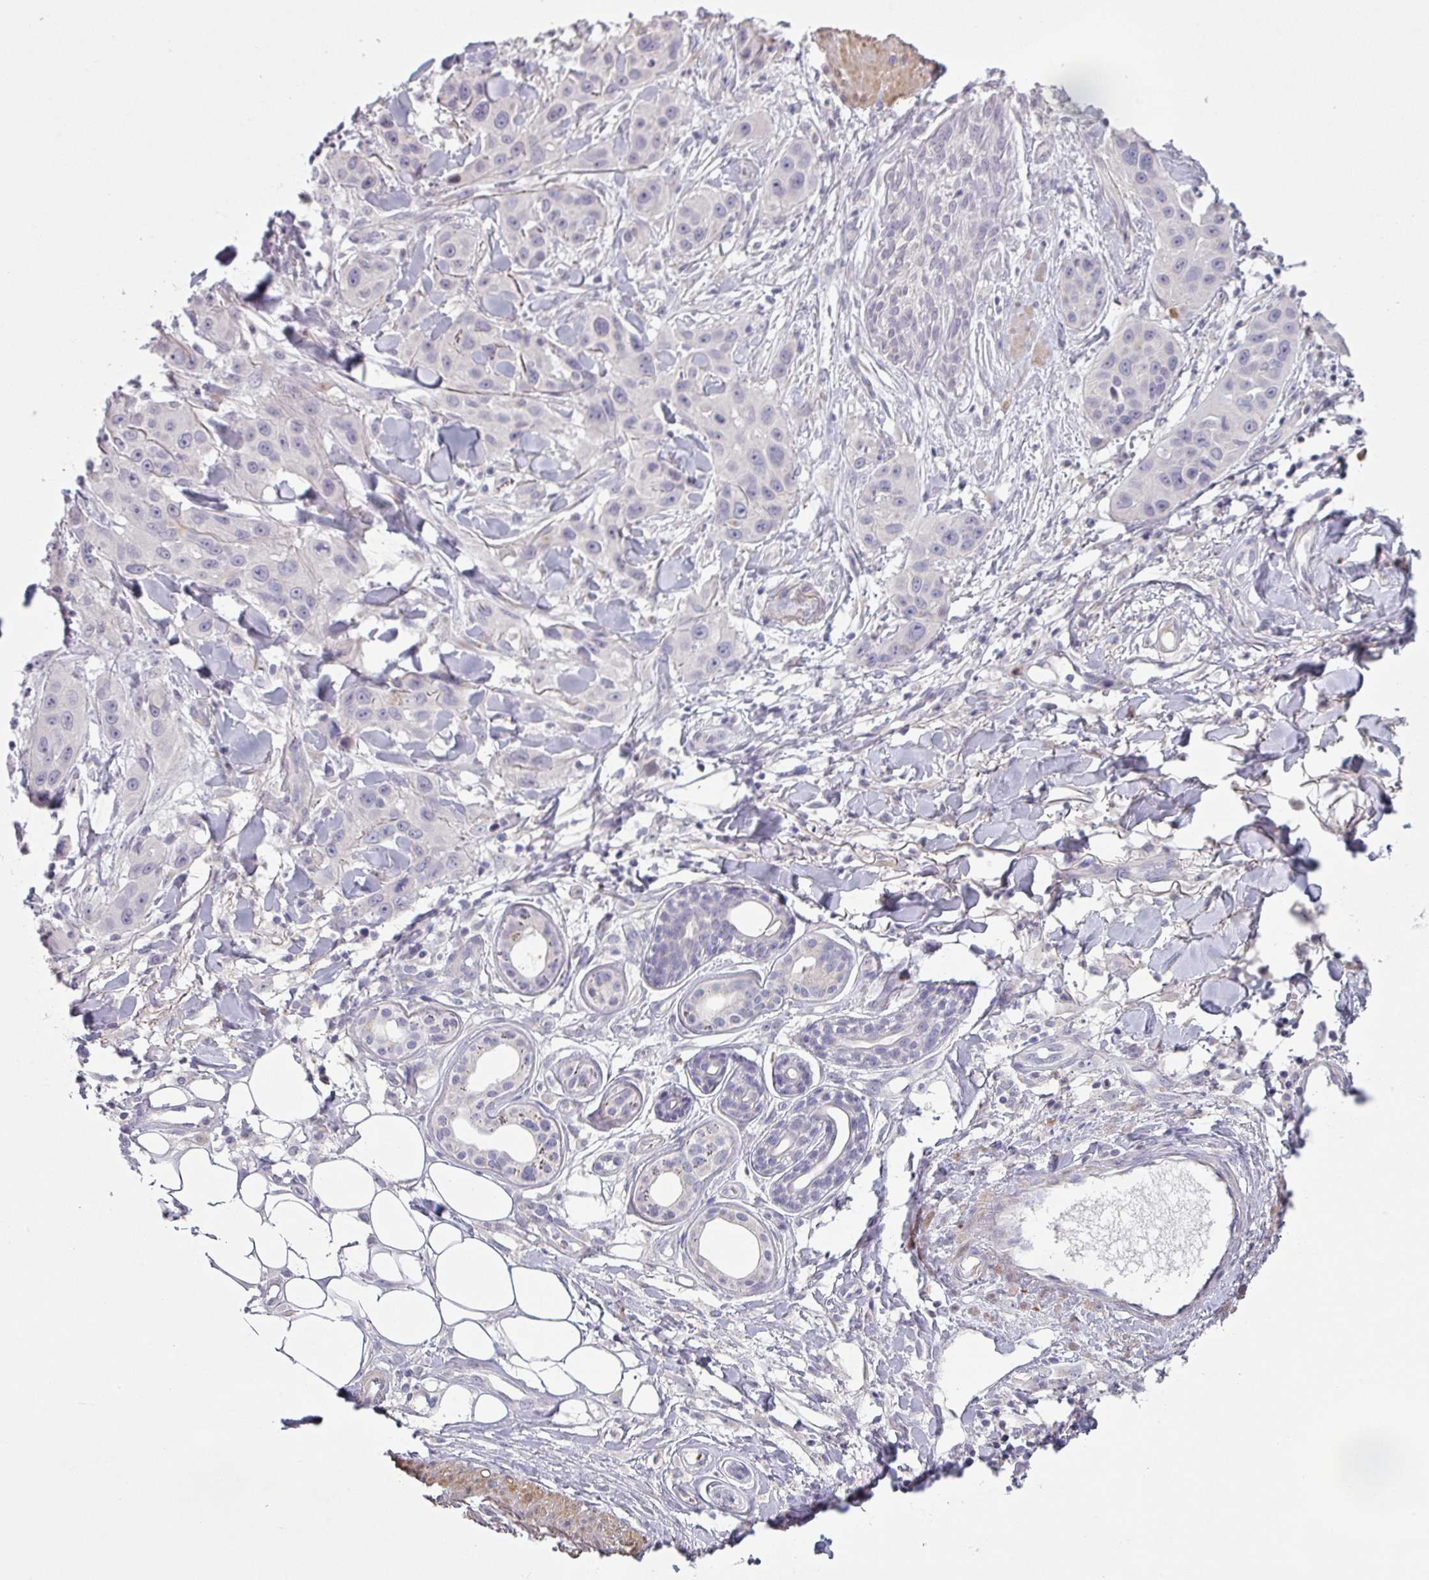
{"staining": {"intensity": "negative", "quantity": "none", "location": "none"}, "tissue": "skin cancer", "cell_type": "Tumor cells", "image_type": "cancer", "snomed": [{"axis": "morphology", "description": "Squamous cell carcinoma, NOS"}, {"axis": "topography", "description": "Skin"}], "caption": "Protein analysis of squamous cell carcinoma (skin) reveals no significant positivity in tumor cells.", "gene": "MAGEC3", "patient": {"sex": "male", "age": 63}}